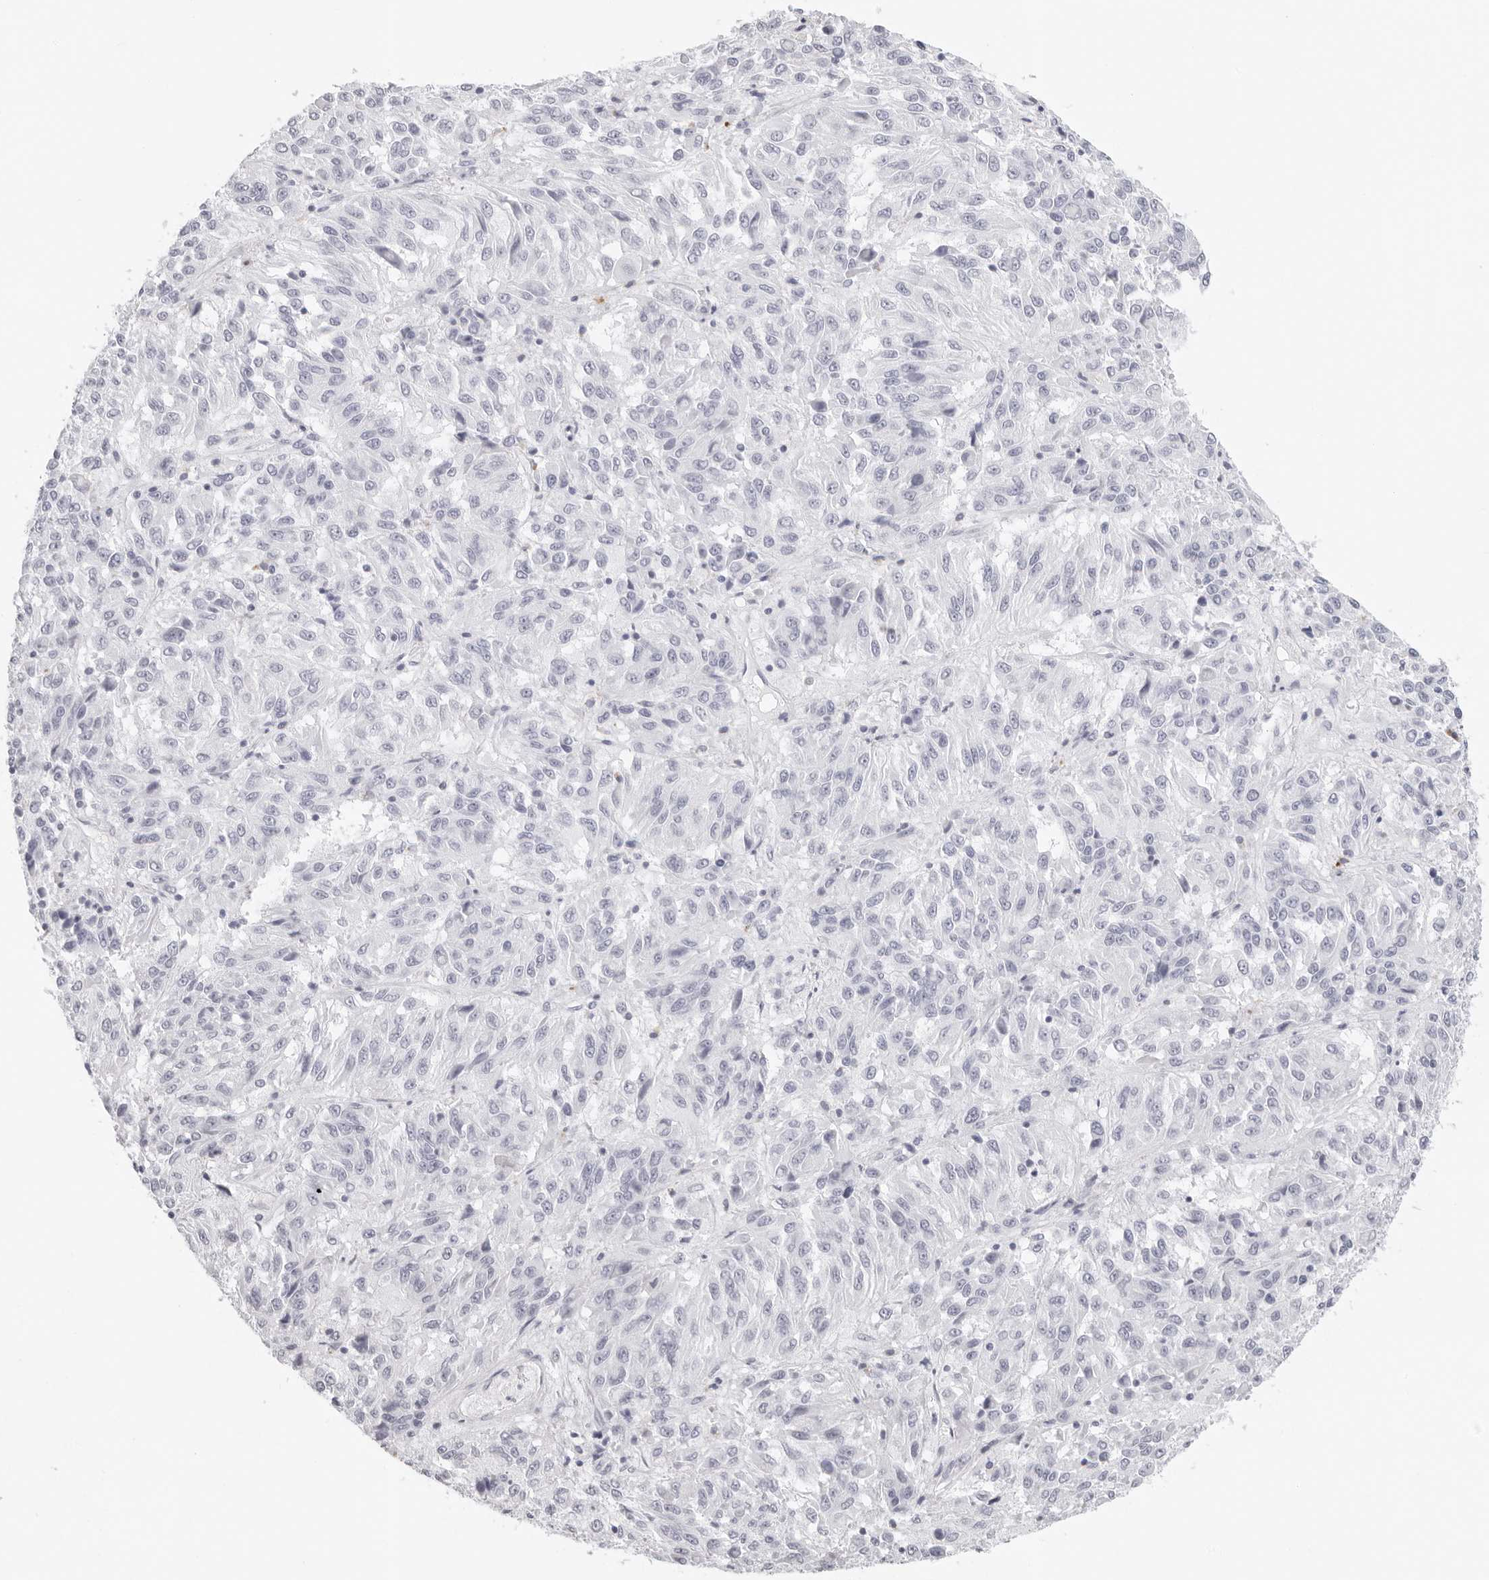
{"staining": {"intensity": "negative", "quantity": "none", "location": "none"}, "tissue": "melanoma", "cell_type": "Tumor cells", "image_type": "cancer", "snomed": [{"axis": "morphology", "description": "Malignant melanoma, Metastatic site"}, {"axis": "topography", "description": "Lung"}], "caption": "IHC photomicrograph of melanoma stained for a protein (brown), which displays no staining in tumor cells.", "gene": "AGMAT", "patient": {"sex": "male", "age": 64}}